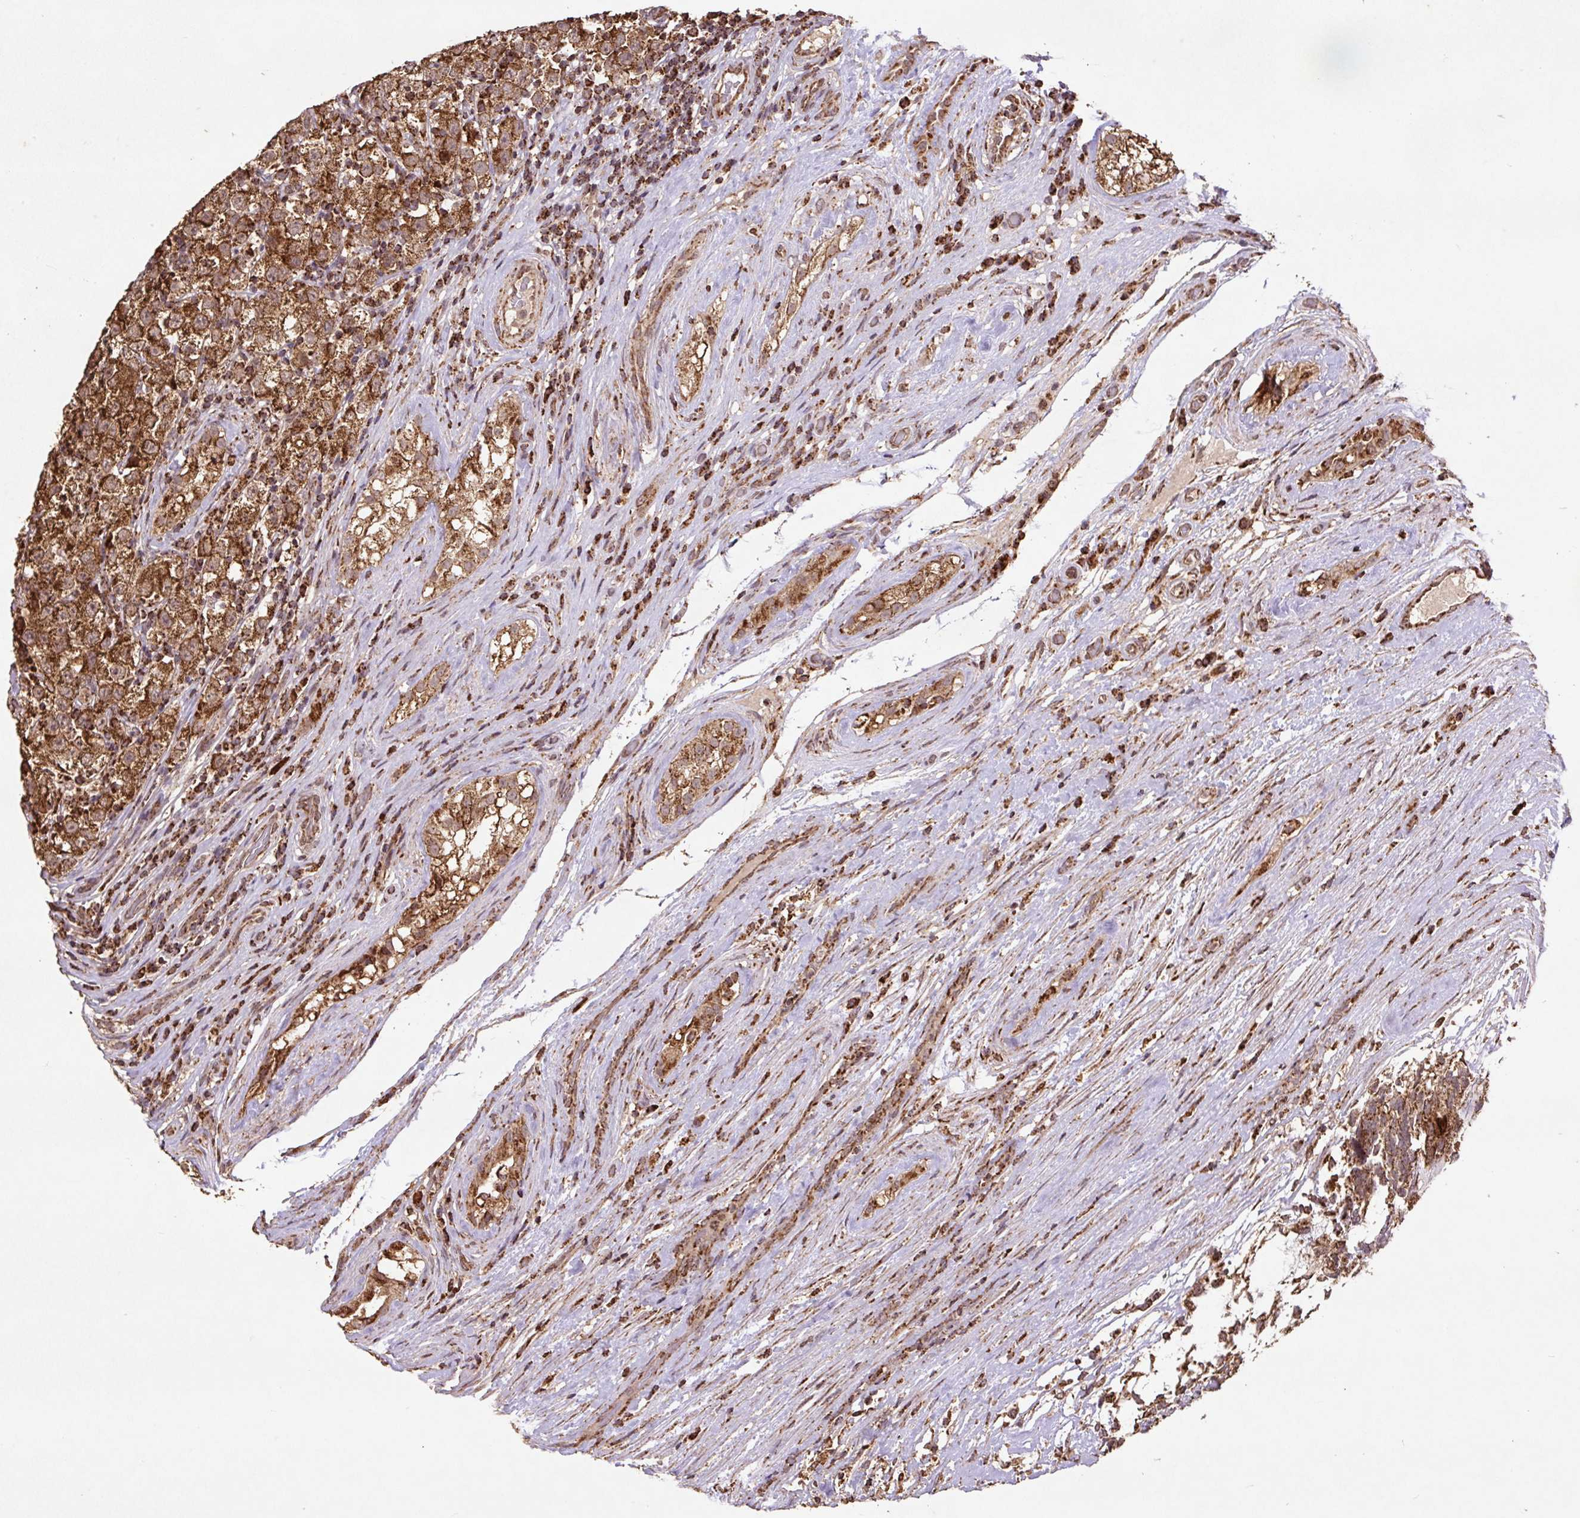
{"staining": {"intensity": "strong", "quantity": ">75%", "location": "cytoplasmic/membranous"}, "tissue": "testis cancer", "cell_type": "Tumor cells", "image_type": "cancer", "snomed": [{"axis": "morphology", "description": "Seminoma, NOS"}, {"axis": "morphology", "description": "Carcinoma, Embryonal, NOS"}, {"axis": "topography", "description": "Testis"}], "caption": "Immunohistochemistry (DAB) staining of human testis cancer shows strong cytoplasmic/membranous protein positivity in about >75% of tumor cells. (DAB (3,3'-diaminobenzidine) = brown stain, brightfield microscopy at high magnification).", "gene": "ATP5F1A", "patient": {"sex": "male", "age": 41}}